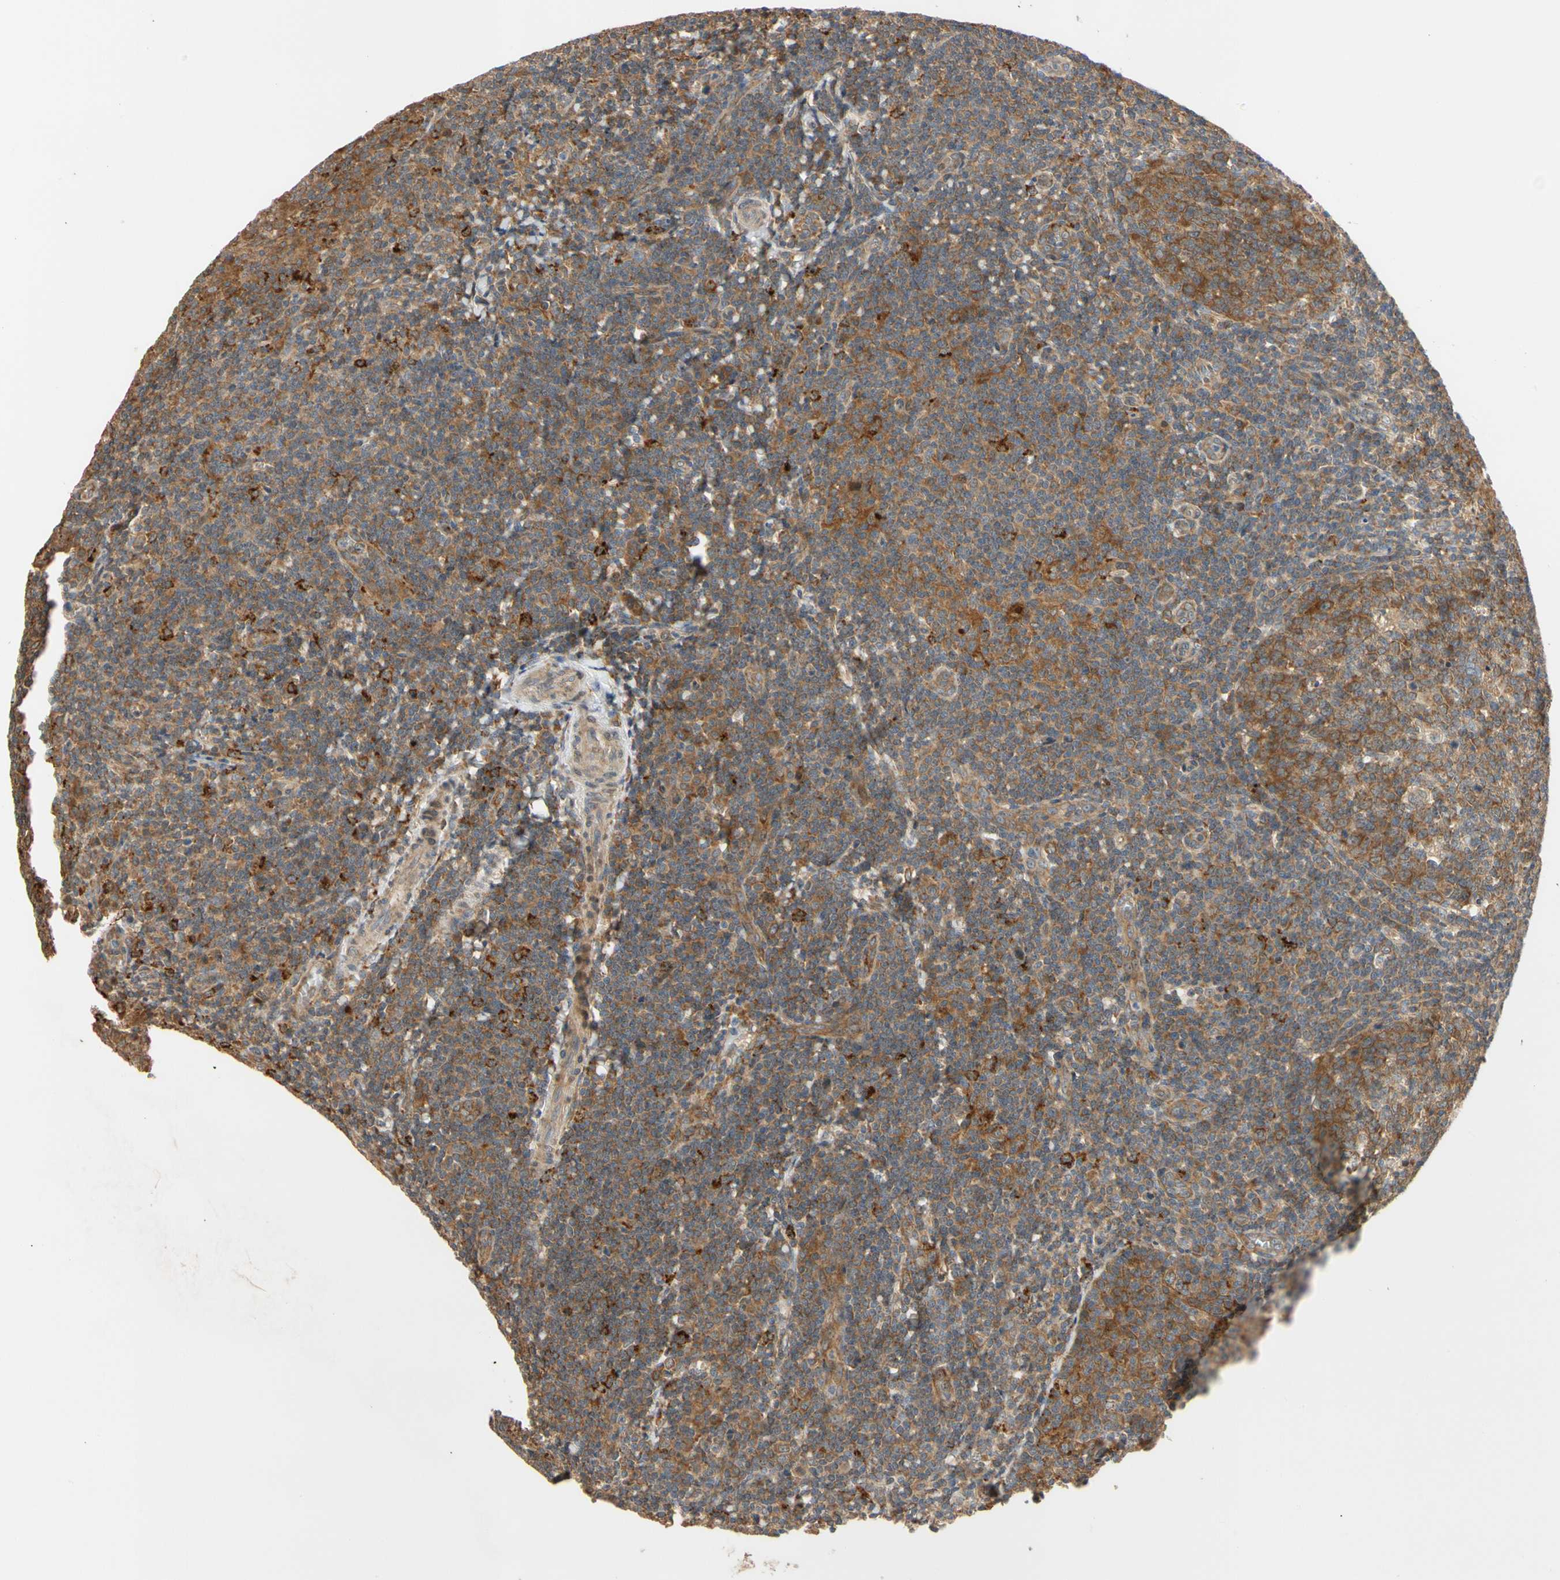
{"staining": {"intensity": "strong", "quantity": ">75%", "location": "cytoplasmic/membranous"}, "tissue": "tonsil", "cell_type": "Germinal center cells", "image_type": "normal", "snomed": [{"axis": "morphology", "description": "Normal tissue, NOS"}, {"axis": "topography", "description": "Tonsil"}], "caption": "Protein expression analysis of benign tonsil displays strong cytoplasmic/membranous positivity in approximately >75% of germinal center cells. (DAB (3,3'-diaminobenzidine) IHC with brightfield microscopy, high magnification).", "gene": "ANKHD1", "patient": {"sex": "male", "age": 31}}